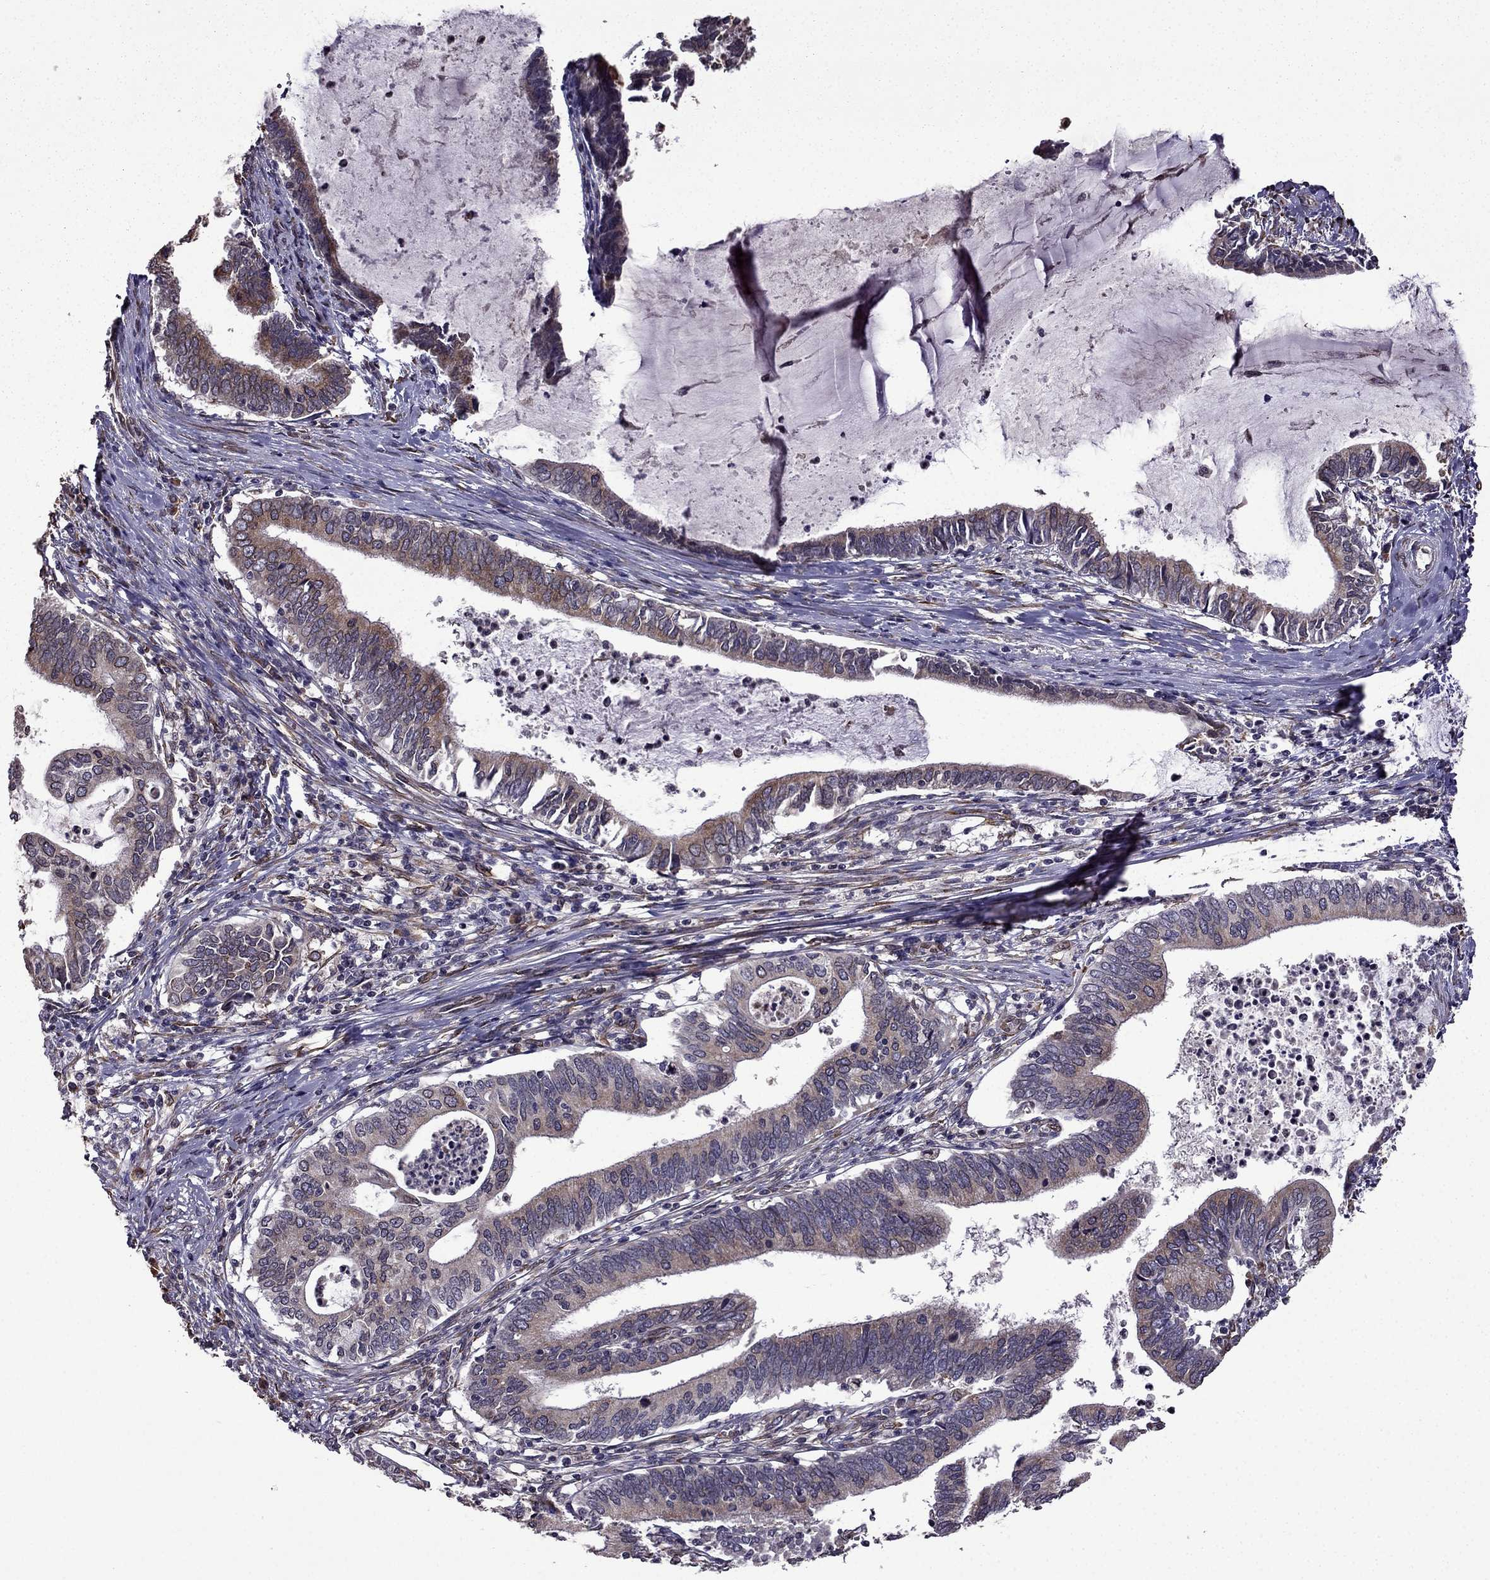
{"staining": {"intensity": "moderate", "quantity": "25%-75%", "location": "cytoplasmic/membranous"}, "tissue": "cervical cancer", "cell_type": "Tumor cells", "image_type": "cancer", "snomed": [{"axis": "morphology", "description": "Adenocarcinoma, NOS"}, {"axis": "topography", "description": "Cervix"}], "caption": "Protein staining of adenocarcinoma (cervical) tissue reveals moderate cytoplasmic/membranous positivity in about 25%-75% of tumor cells. (Stains: DAB in brown, nuclei in blue, Microscopy: brightfield microscopy at high magnification).", "gene": "IKBIP", "patient": {"sex": "female", "age": 42}}